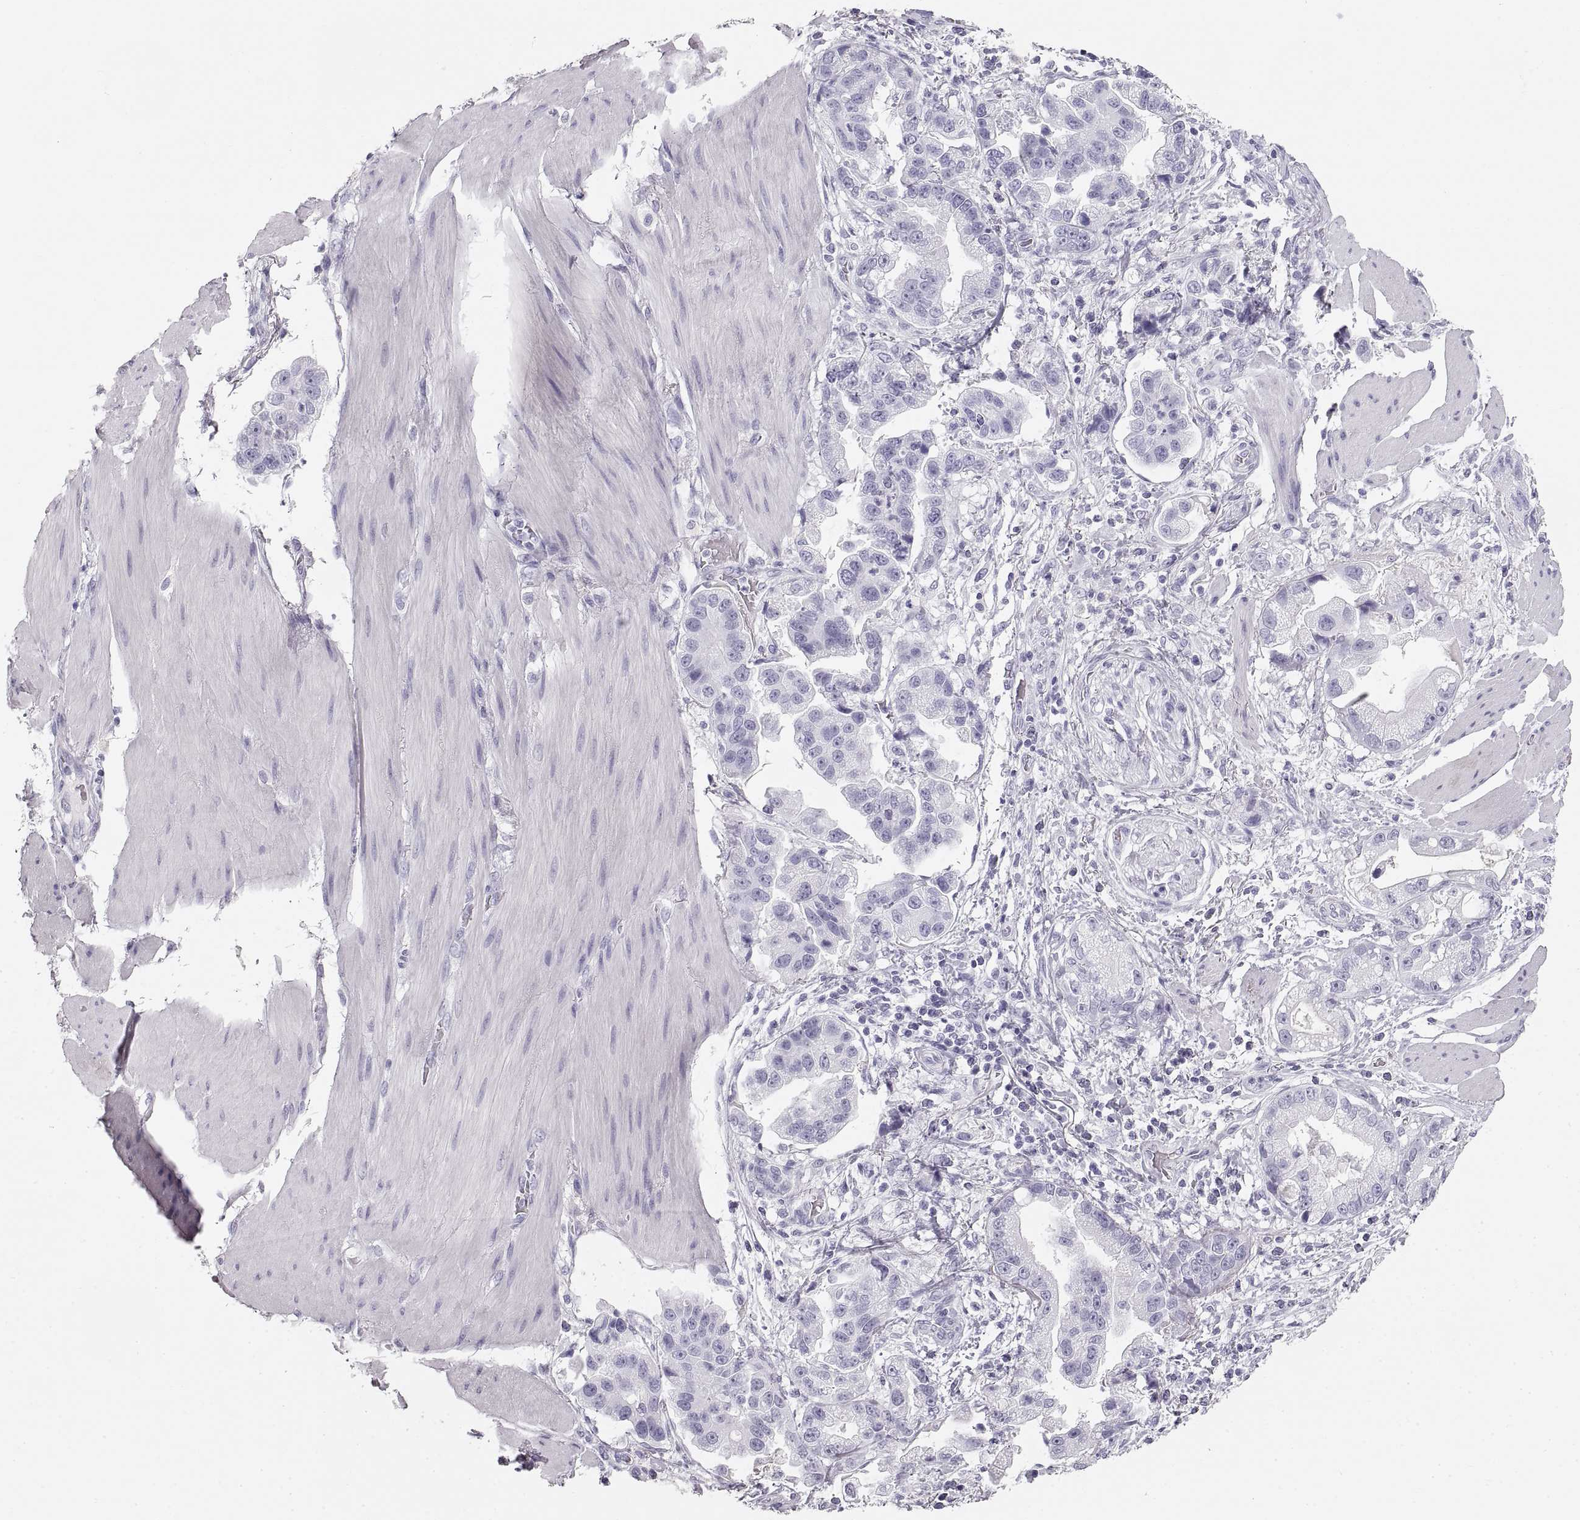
{"staining": {"intensity": "negative", "quantity": "none", "location": "none"}, "tissue": "stomach cancer", "cell_type": "Tumor cells", "image_type": "cancer", "snomed": [{"axis": "morphology", "description": "Adenocarcinoma, NOS"}, {"axis": "topography", "description": "Stomach"}], "caption": "A histopathology image of human stomach cancer (adenocarcinoma) is negative for staining in tumor cells.", "gene": "CRYAA", "patient": {"sex": "male", "age": 59}}